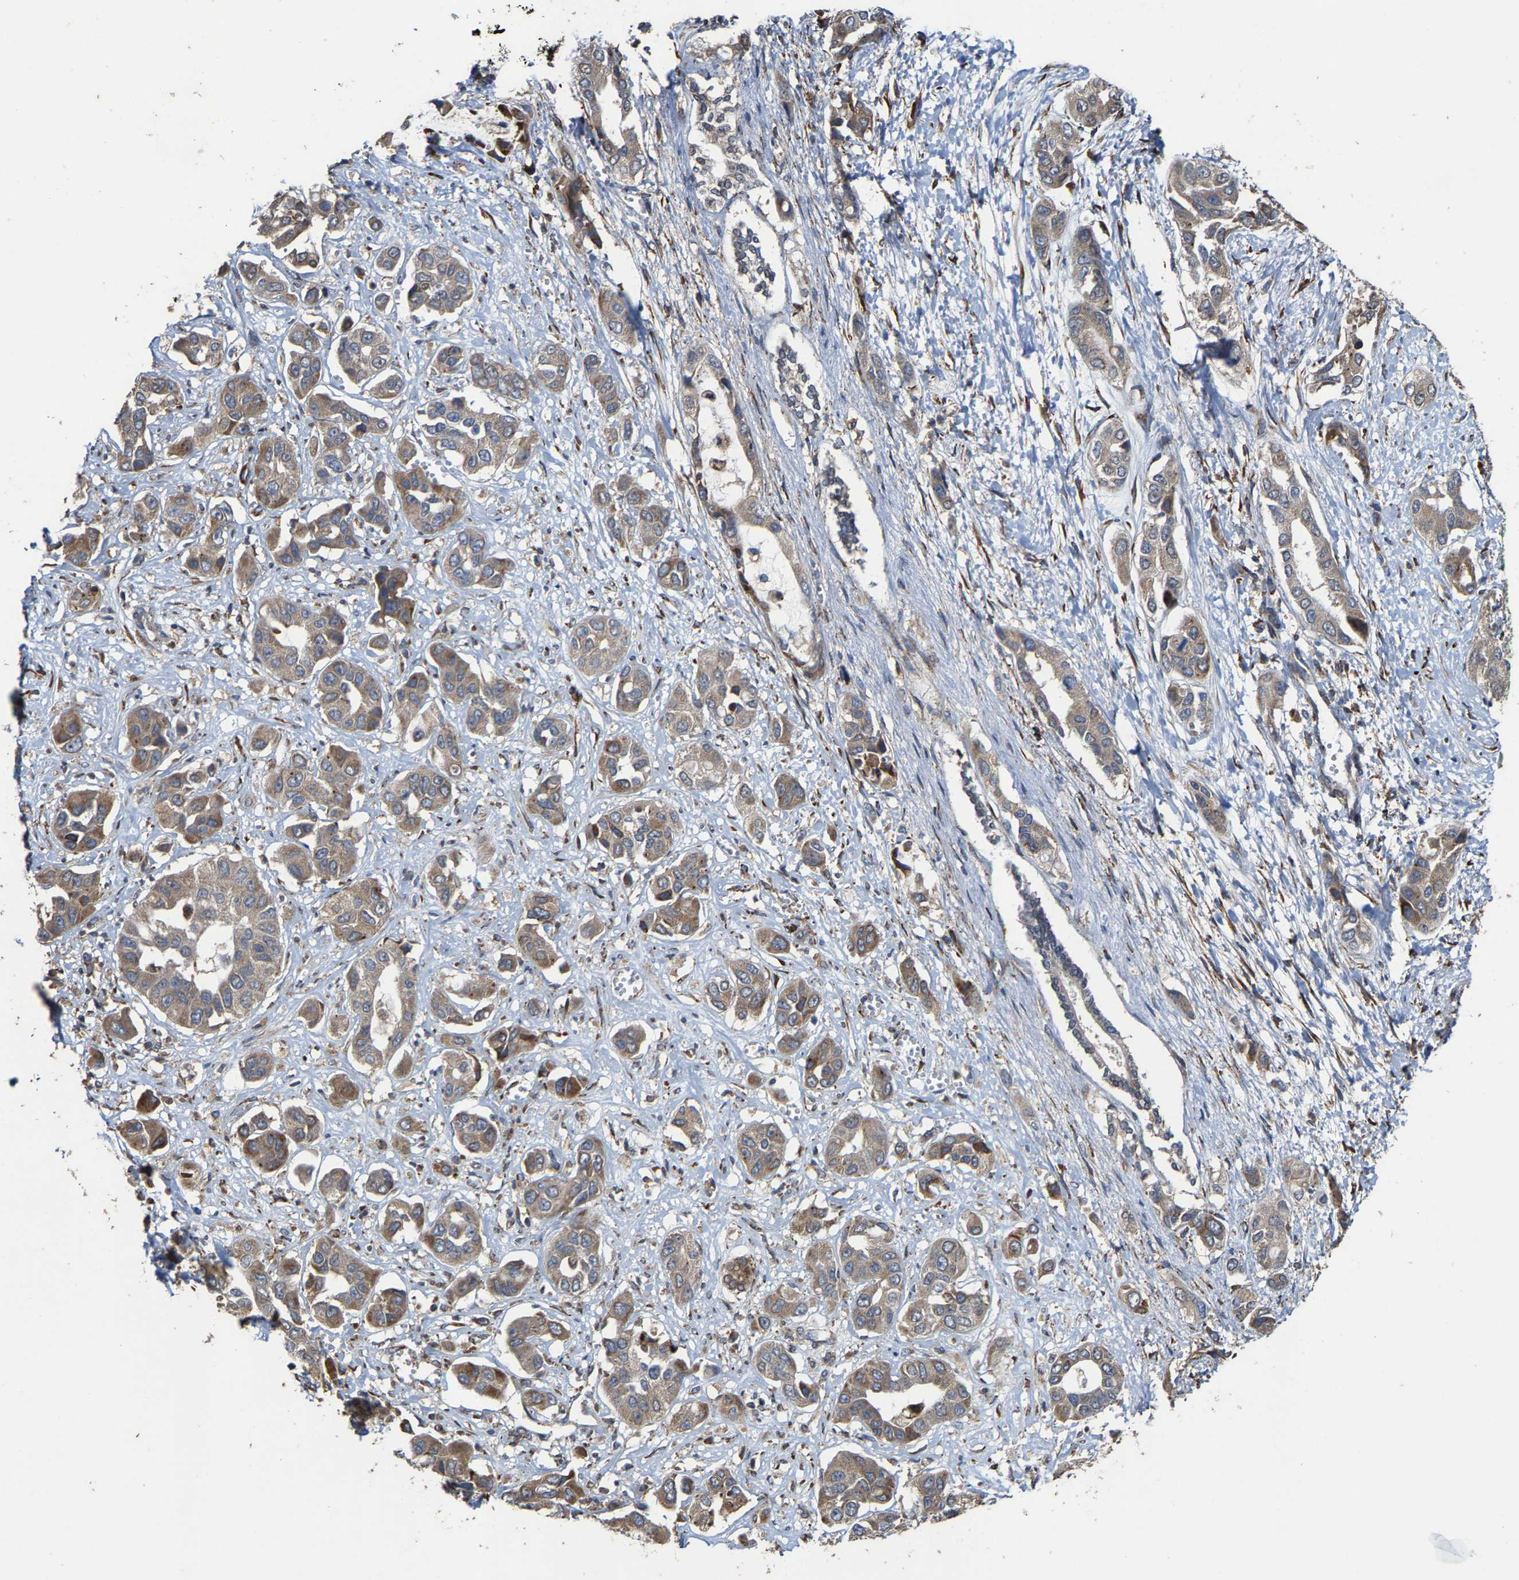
{"staining": {"intensity": "moderate", "quantity": ">75%", "location": "cytoplasmic/membranous"}, "tissue": "liver cancer", "cell_type": "Tumor cells", "image_type": "cancer", "snomed": [{"axis": "morphology", "description": "Cholangiocarcinoma"}, {"axis": "topography", "description": "Liver"}], "caption": "A photomicrograph of human liver cholangiocarcinoma stained for a protein exhibits moderate cytoplasmic/membranous brown staining in tumor cells.", "gene": "FGD3", "patient": {"sex": "female", "age": 52}}